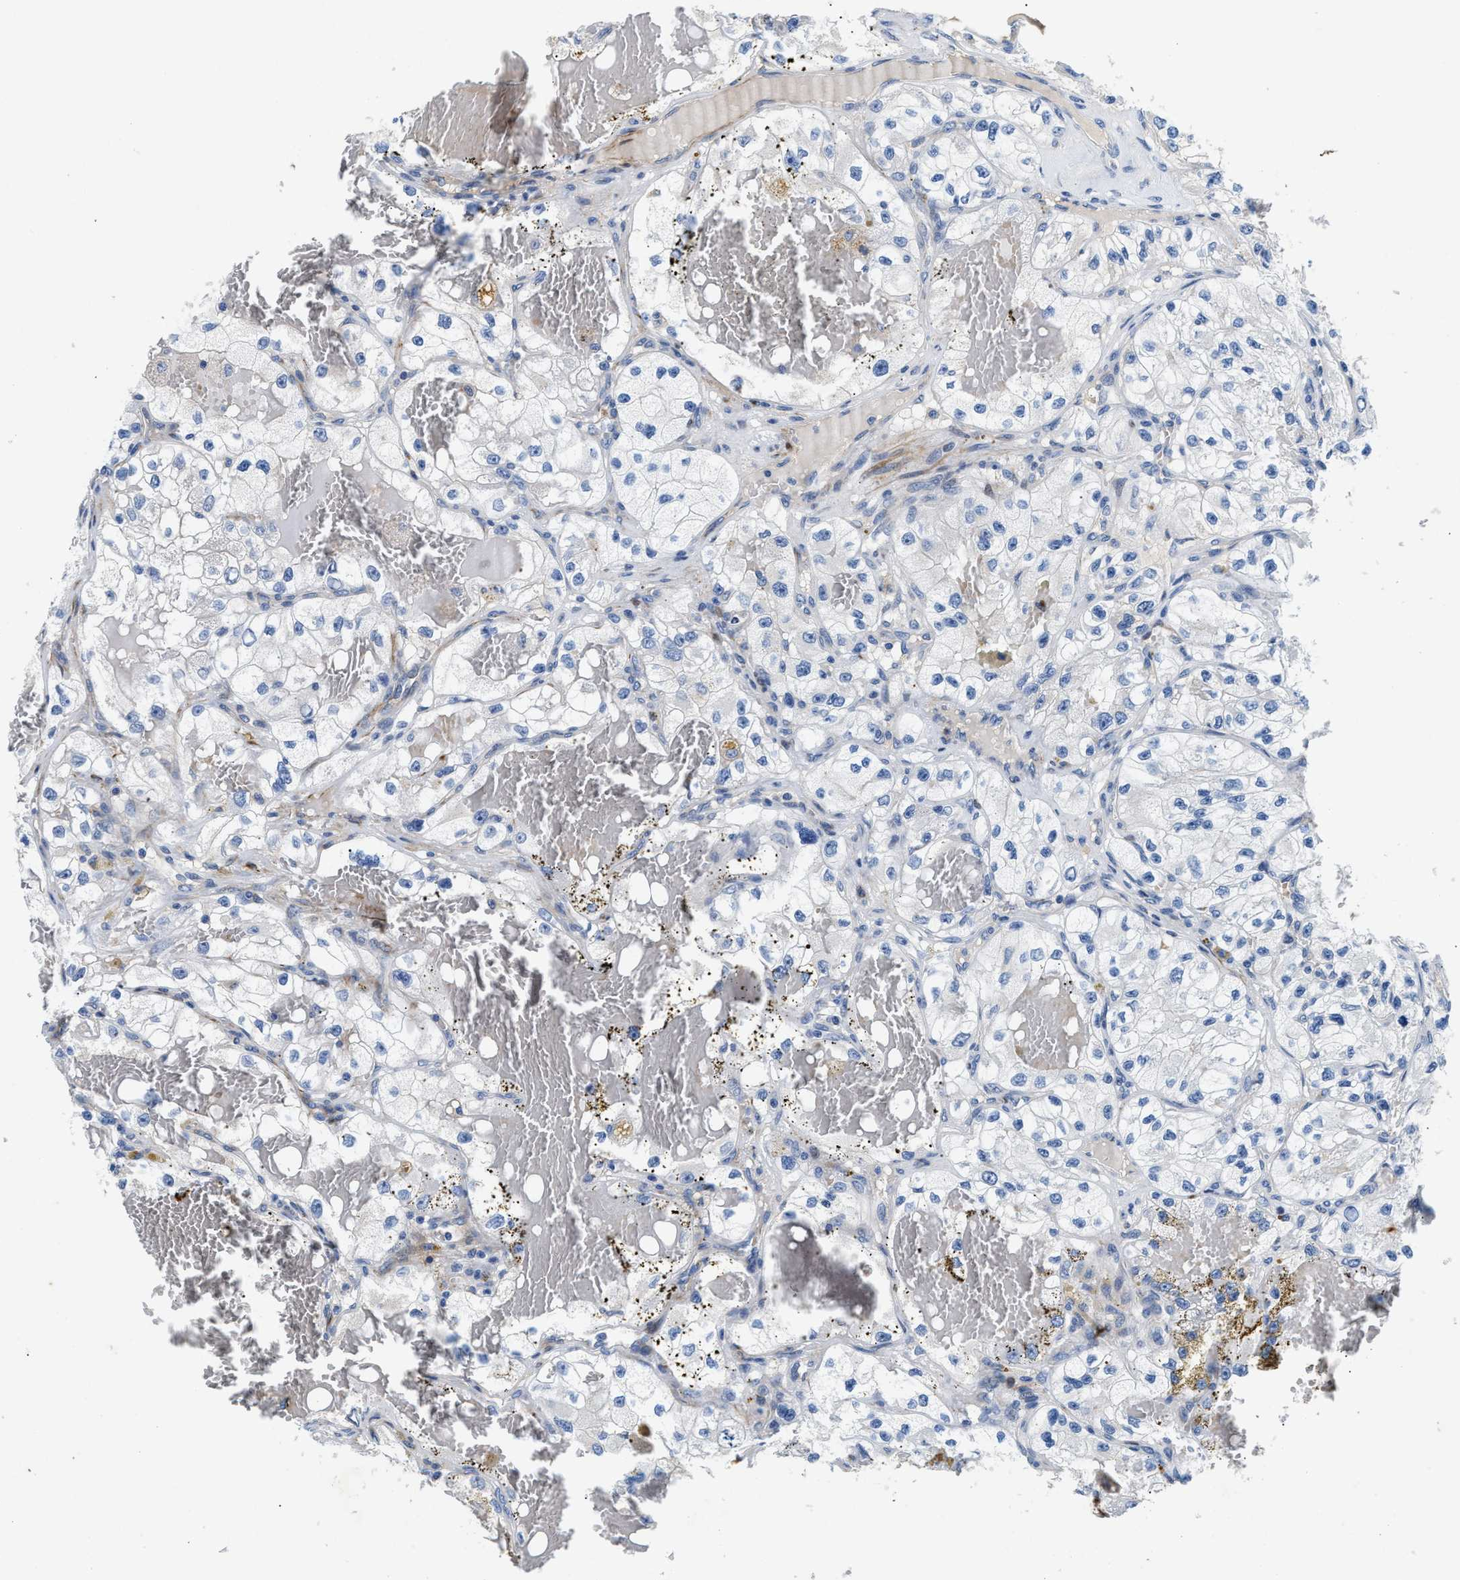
{"staining": {"intensity": "negative", "quantity": "none", "location": "none"}, "tissue": "renal cancer", "cell_type": "Tumor cells", "image_type": "cancer", "snomed": [{"axis": "morphology", "description": "Adenocarcinoma, NOS"}, {"axis": "topography", "description": "Kidney"}], "caption": "DAB (3,3'-diaminobenzidine) immunohistochemical staining of human adenocarcinoma (renal) reveals no significant staining in tumor cells.", "gene": "IL17RC", "patient": {"sex": "female", "age": 57}}